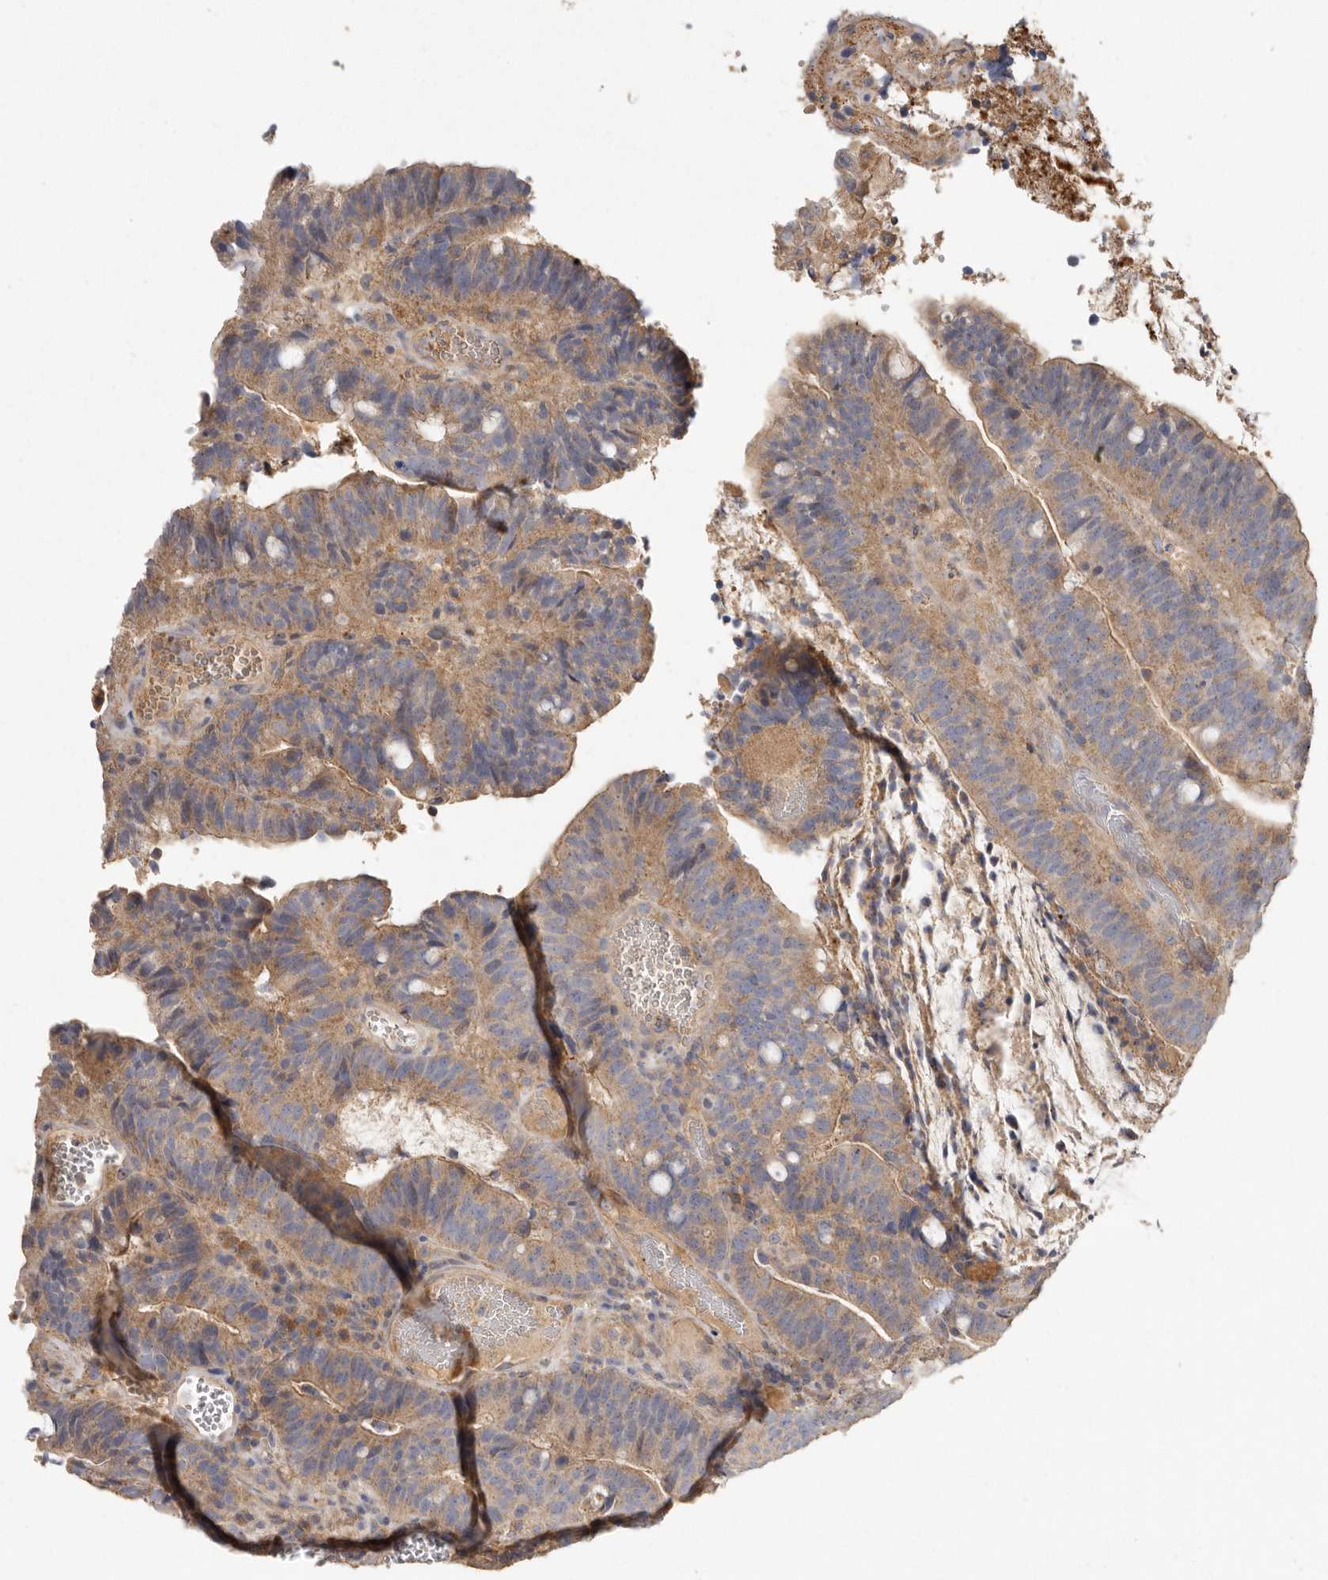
{"staining": {"intensity": "weak", "quantity": ">75%", "location": "cytoplasmic/membranous"}, "tissue": "colorectal cancer", "cell_type": "Tumor cells", "image_type": "cancer", "snomed": [{"axis": "morphology", "description": "Adenocarcinoma, NOS"}, {"axis": "topography", "description": "Colon"}], "caption": "IHC histopathology image of neoplastic tissue: human colorectal cancer stained using IHC exhibits low levels of weak protein expression localized specifically in the cytoplasmic/membranous of tumor cells, appearing as a cytoplasmic/membranous brown color.", "gene": "RWDD1", "patient": {"sex": "female", "age": 66}}